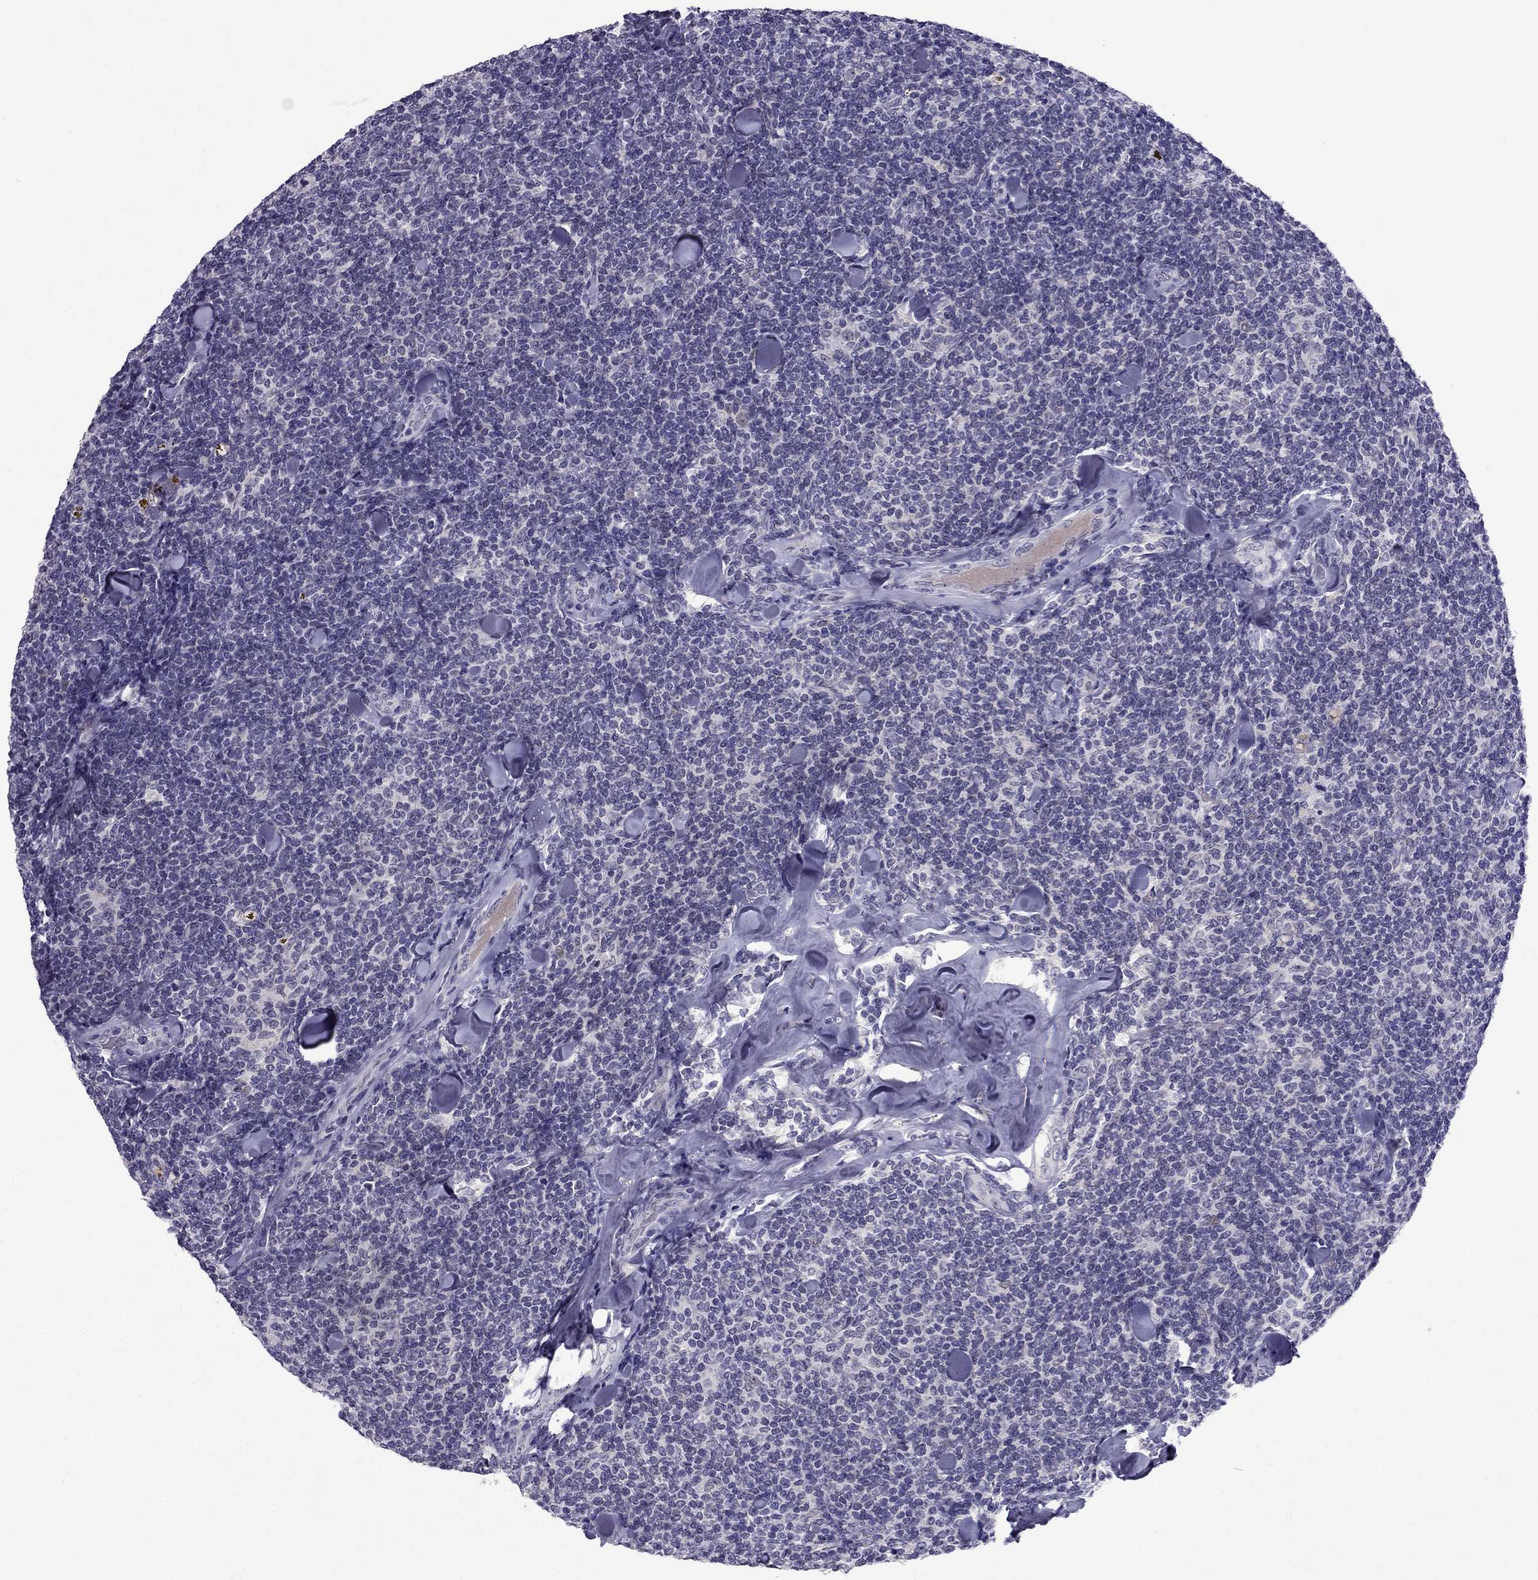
{"staining": {"intensity": "negative", "quantity": "none", "location": "none"}, "tissue": "lymphoma", "cell_type": "Tumor cells", "image_type": "cancer", "snomed": [{"axis": "morphology", "description": "Malignant lymphoma, non-Hodgkin's type, Low grade"}, {"axis": "topography", "description": "Lymph node"}], "caption": "DAB immunohistochemical staining of malignant lymphoma, non-Hodgkin's type (low-grade) demonstrates no significant staining in tumor cells.", "gene": "MYBPH", "patient": {"sex": "female", "age": 56}}